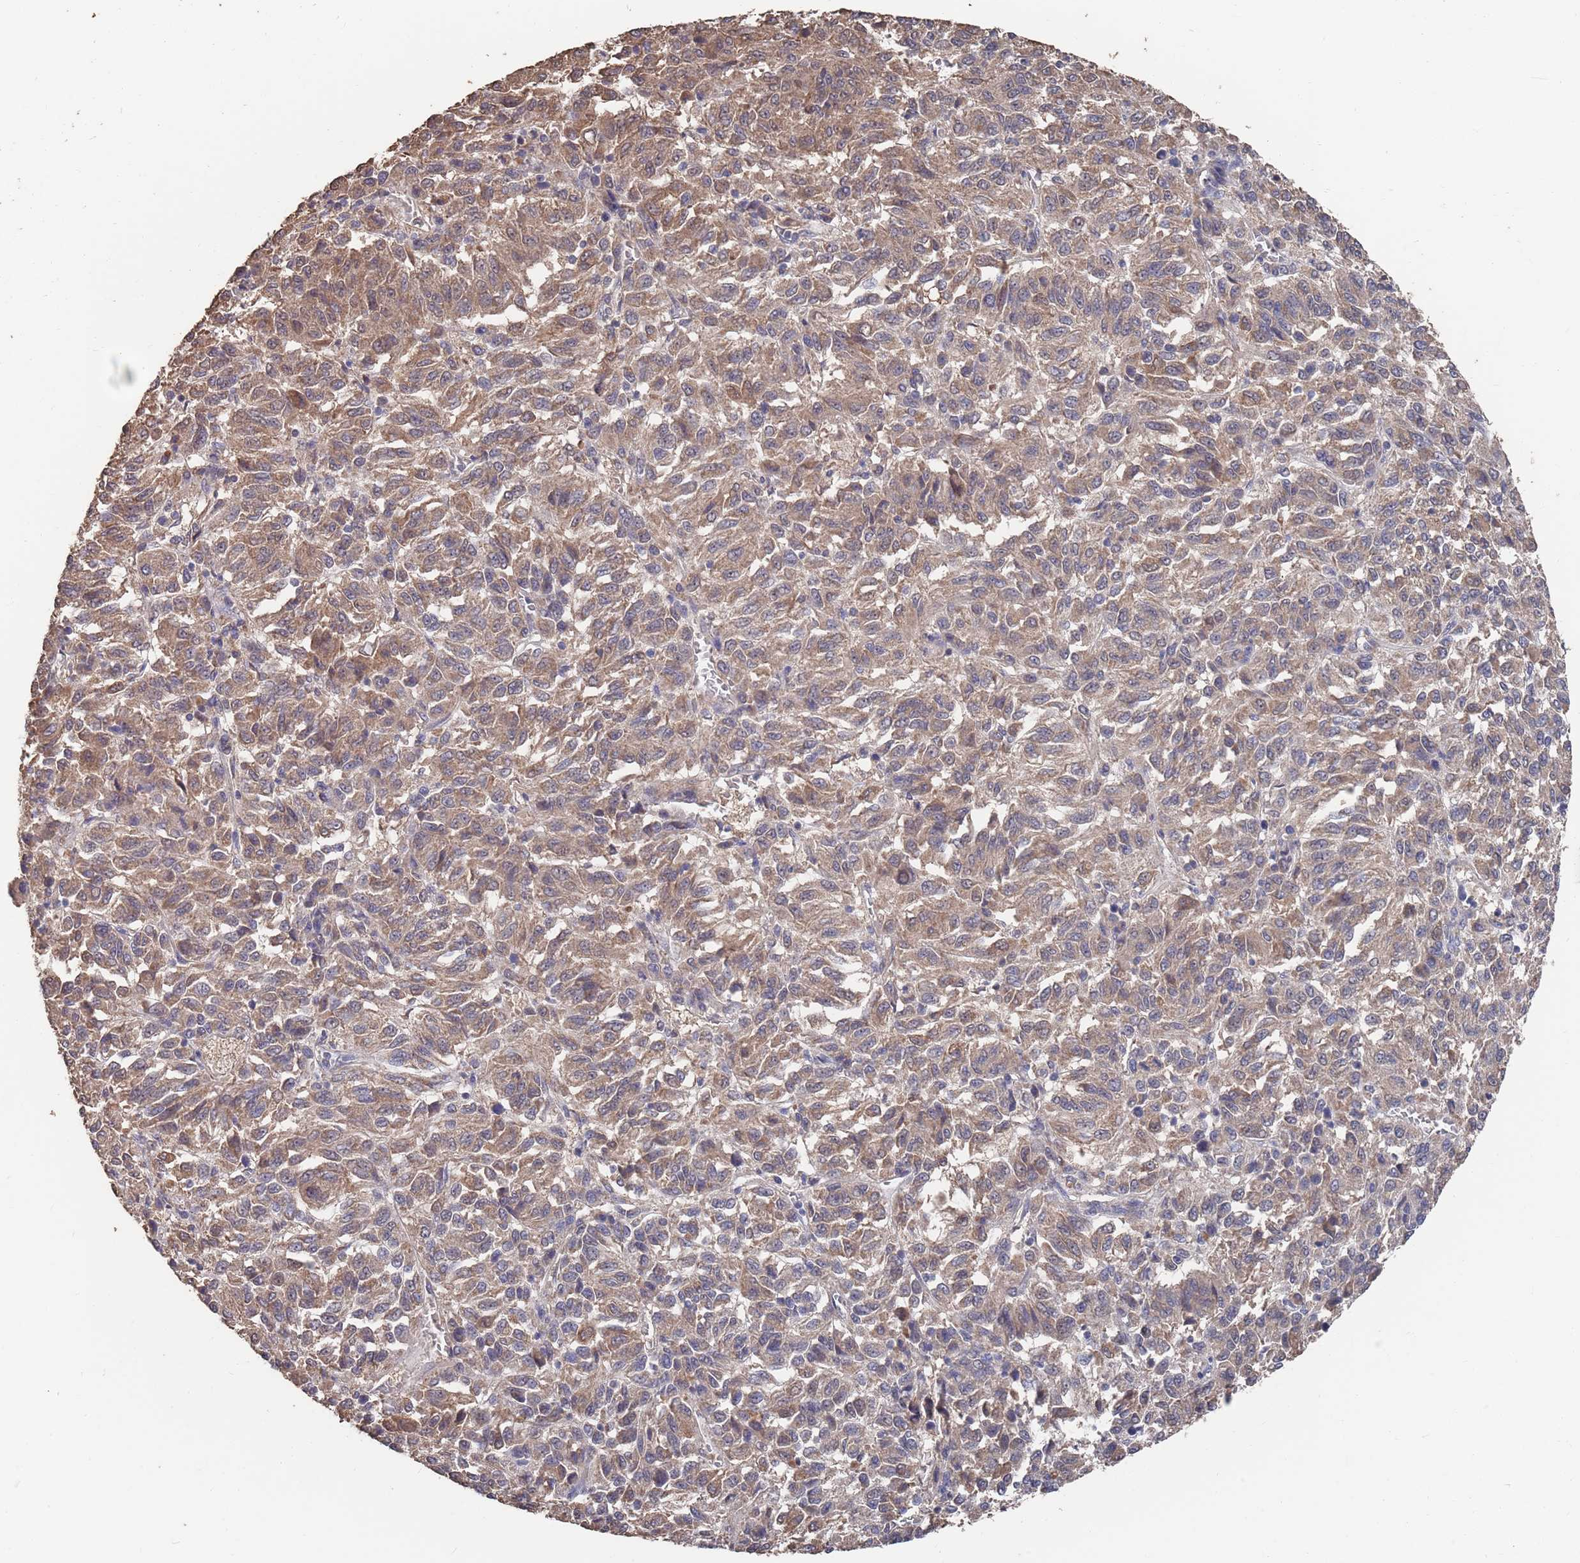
{"staining": {"intensity": "moderate", "quantity": ">75%", "location": "cytoplasmic/membranous"}, "tissue": "melanoma", "cell_type": "Tumor cells", "image_type": "cancer", "snomed": [{"axis": "morphology", "description": "Malignant melanoma, Metastatic site"}, {"axis": "topography", "description": "Lung"}], "caption": "Immunohistochemistry (IHC) histopathology image of human melanoma stained for a protein (brown), which demonstrates medium levels of moderate cytoplasmic/membranous expression in about >75% of tumor cells.", "gene": "BTBD18", "patient": {"sex": "male", "age": 64}}